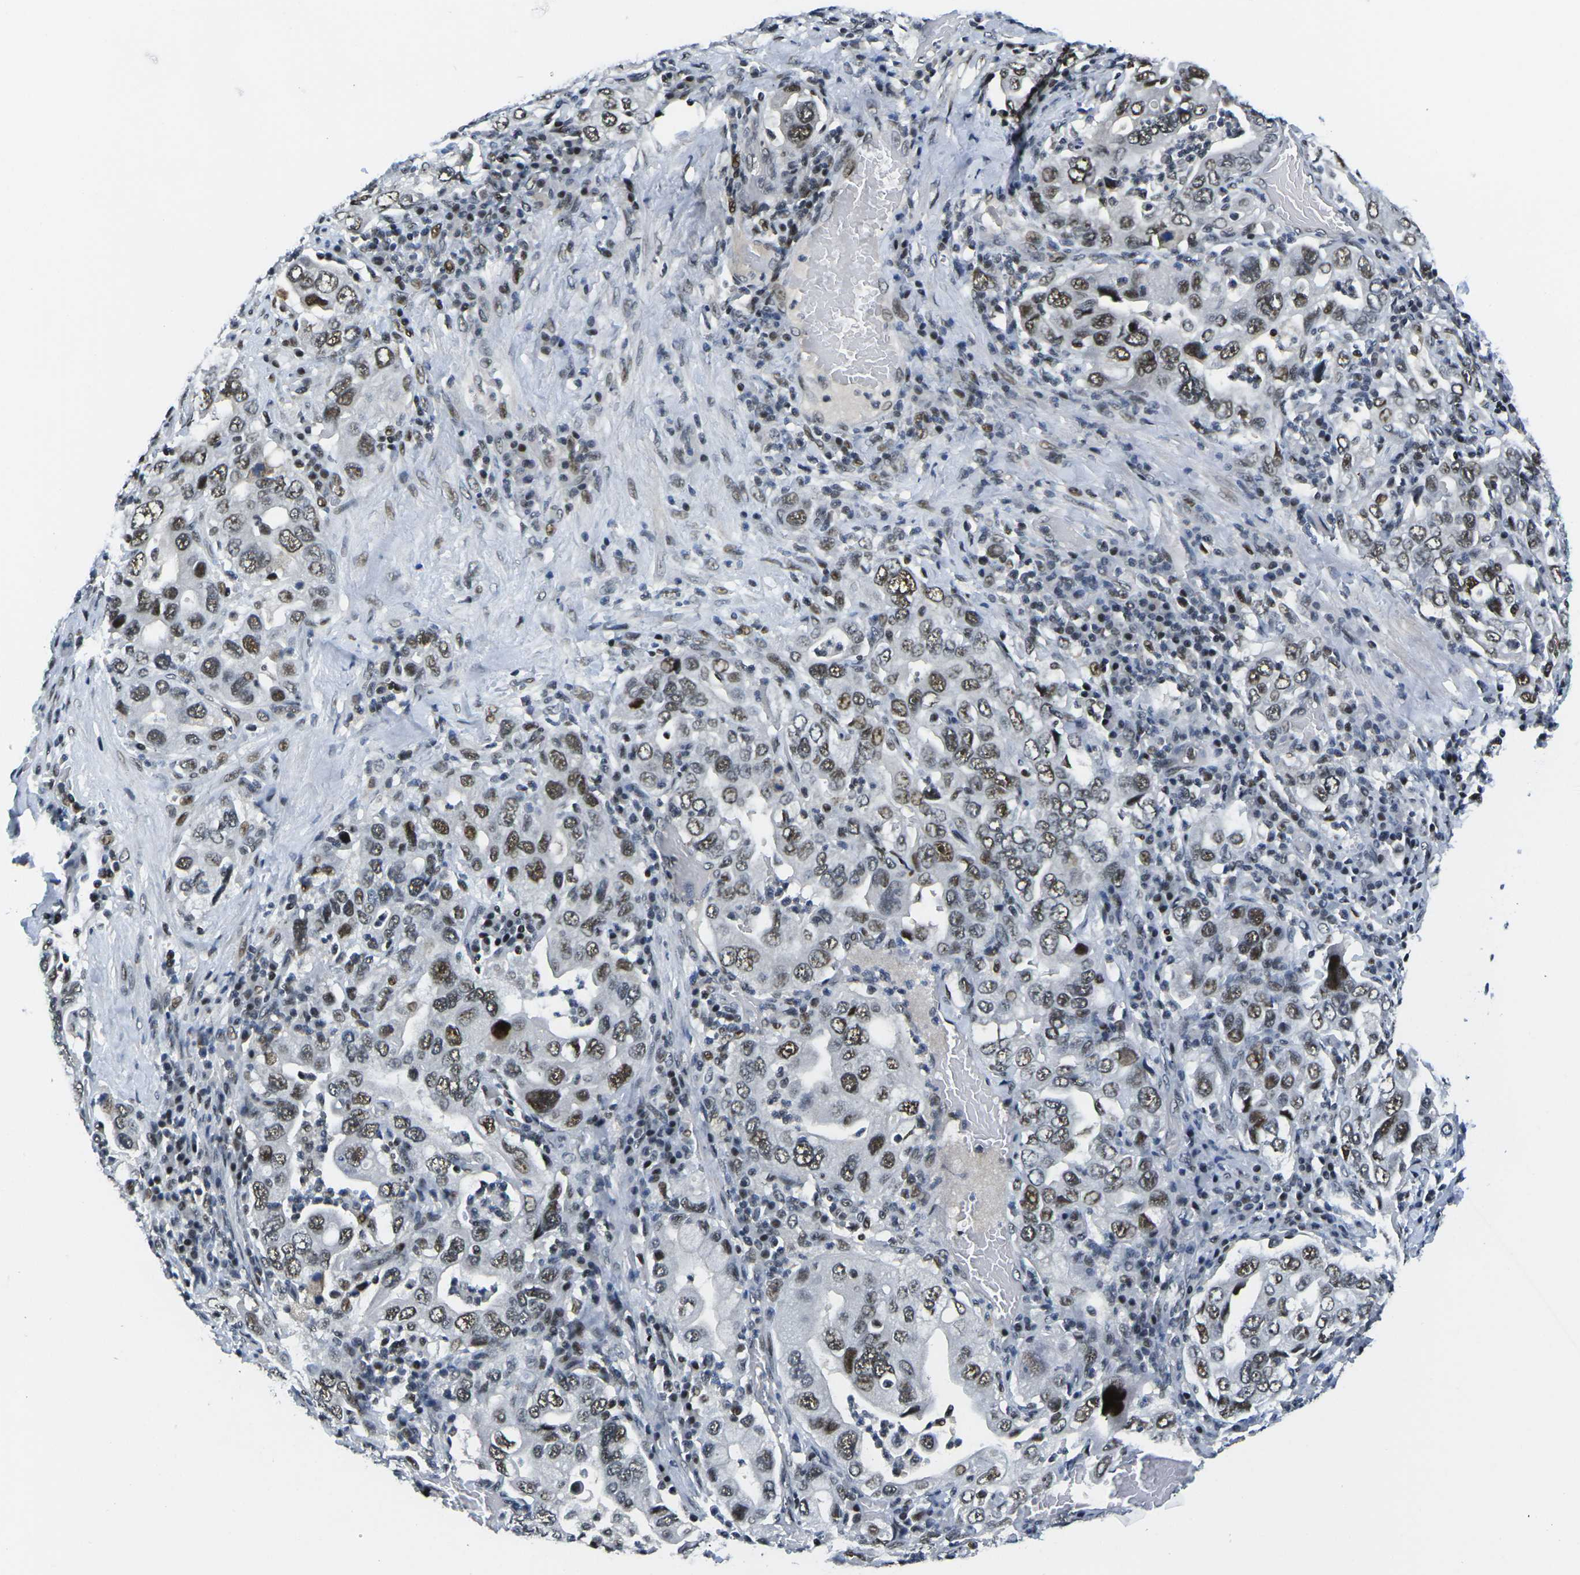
{"staining": {"intensity": "strong", "quantity": ">75%", "location": "nuclear"}, "tissue": "stomach cancer", "cell_type": "Tumor cells", "image_type": "cancer", "snomed": [{"axis": "morphology", "description": "Adenocarcinoma, NOS"}, {"axis": "topography", "description": "Stomach, upper"}], "caption": "Immunohistochemical staining of stomach cancer (adenocarcinoma) demonstrates strong nuclear protein staining in approximately >75% of tumor cells.", "gene": "PRPF8", "patient": {"sex": "male", "age": 62}}